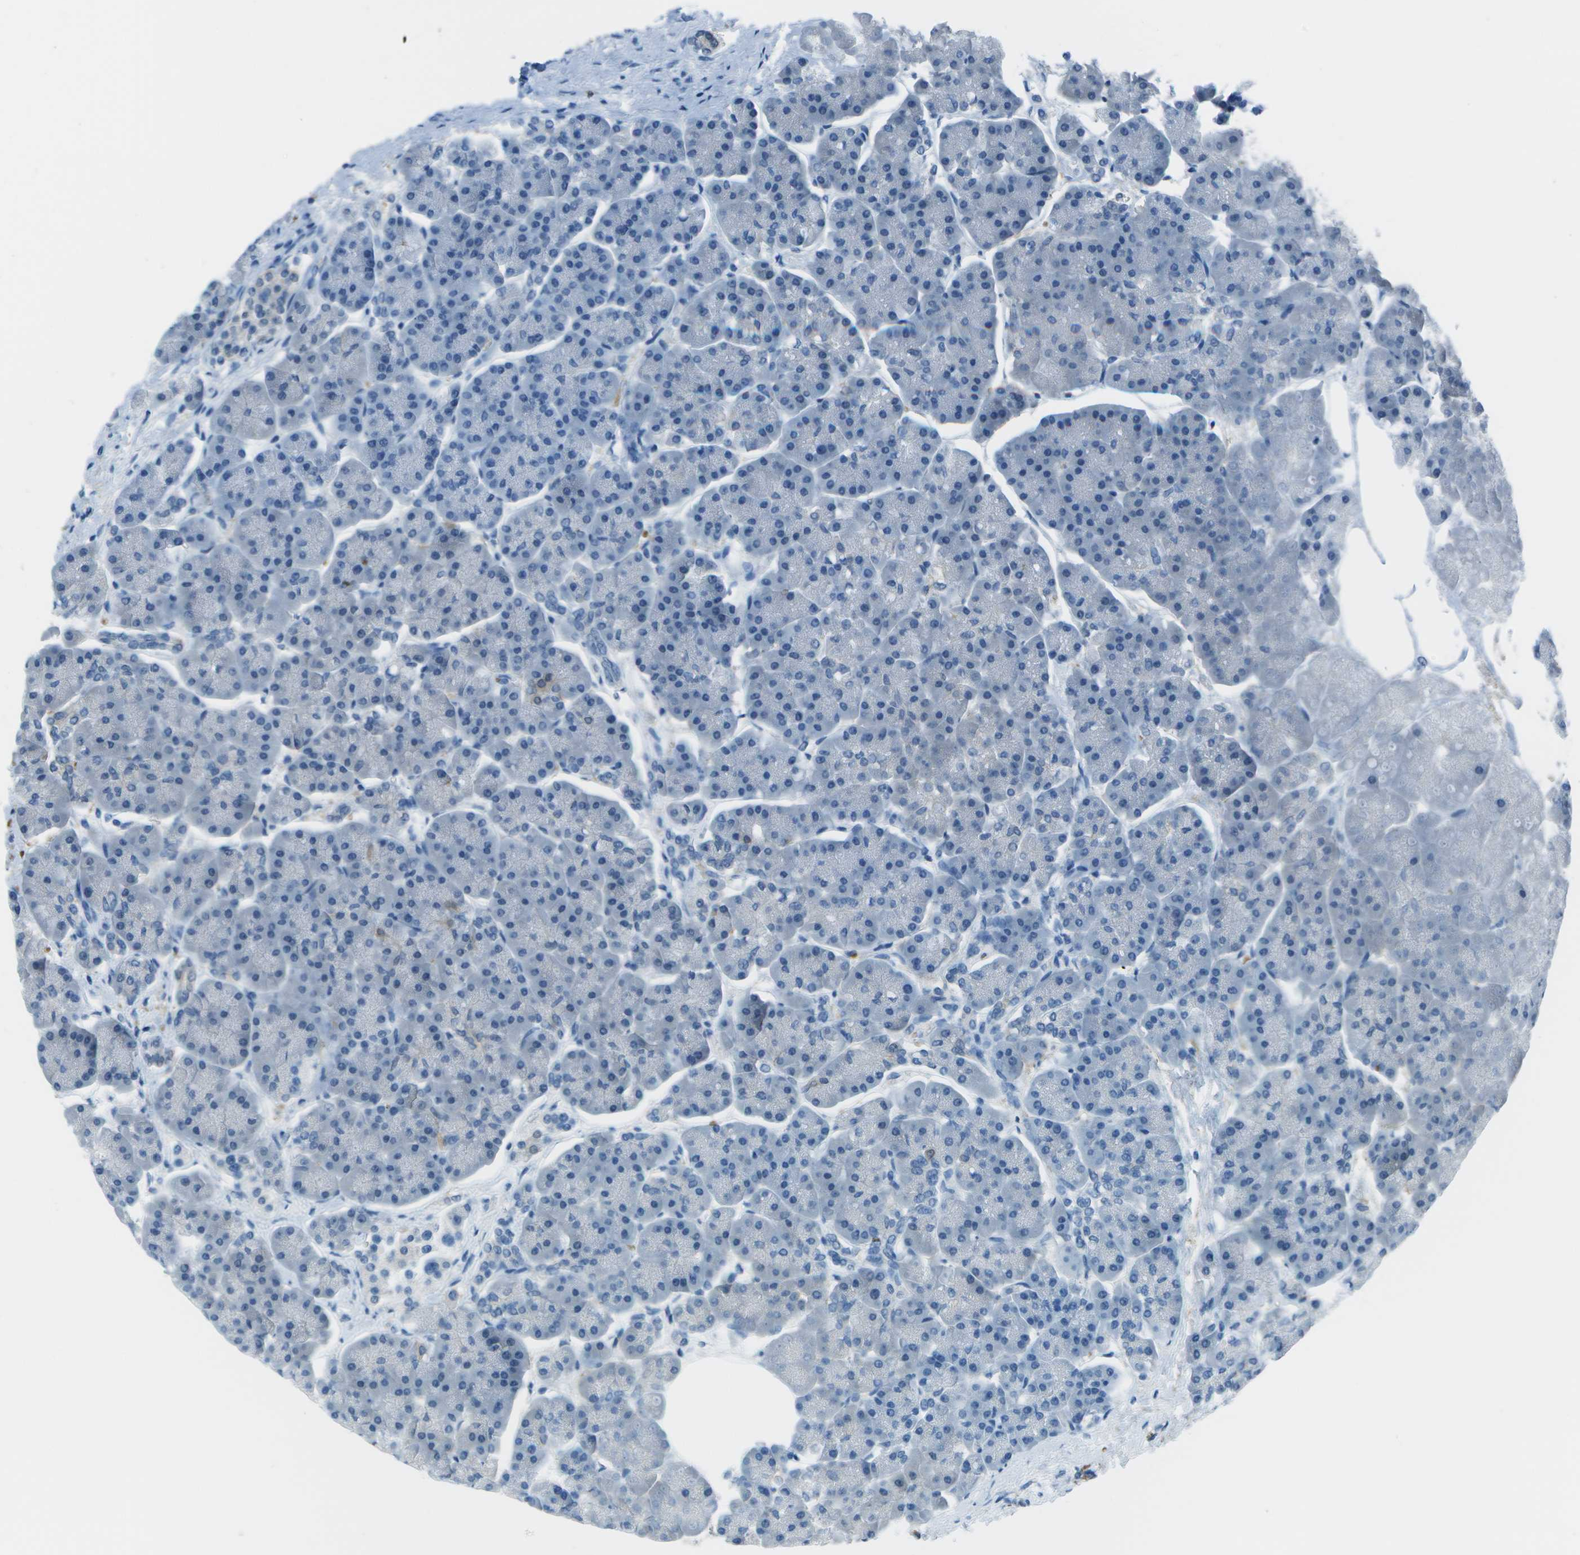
{"staining": {"intensity": "negative", "quantity": "none", "location": "none"}, "tissue": "pancreas", "cell_type": "Exocrine glandular cells", "image_type": "normal", "snomed": [{"axis": "morphology", "description": "Normal tissue, NOS"}, {"axis": "topography", "description": "Pancreas"}], "caption": "High magnification brightfield microscopy of normal pancreas stained with DAB (brown) and counterstained with hematoxylin (blue): exocrine glandular cells show no significant expression. (DAB (3,3'-diaminobenzidine) immunohistochemistry, high magnification).", "gene": "ASL", "patient": {"sex": "female", "age": 70}}